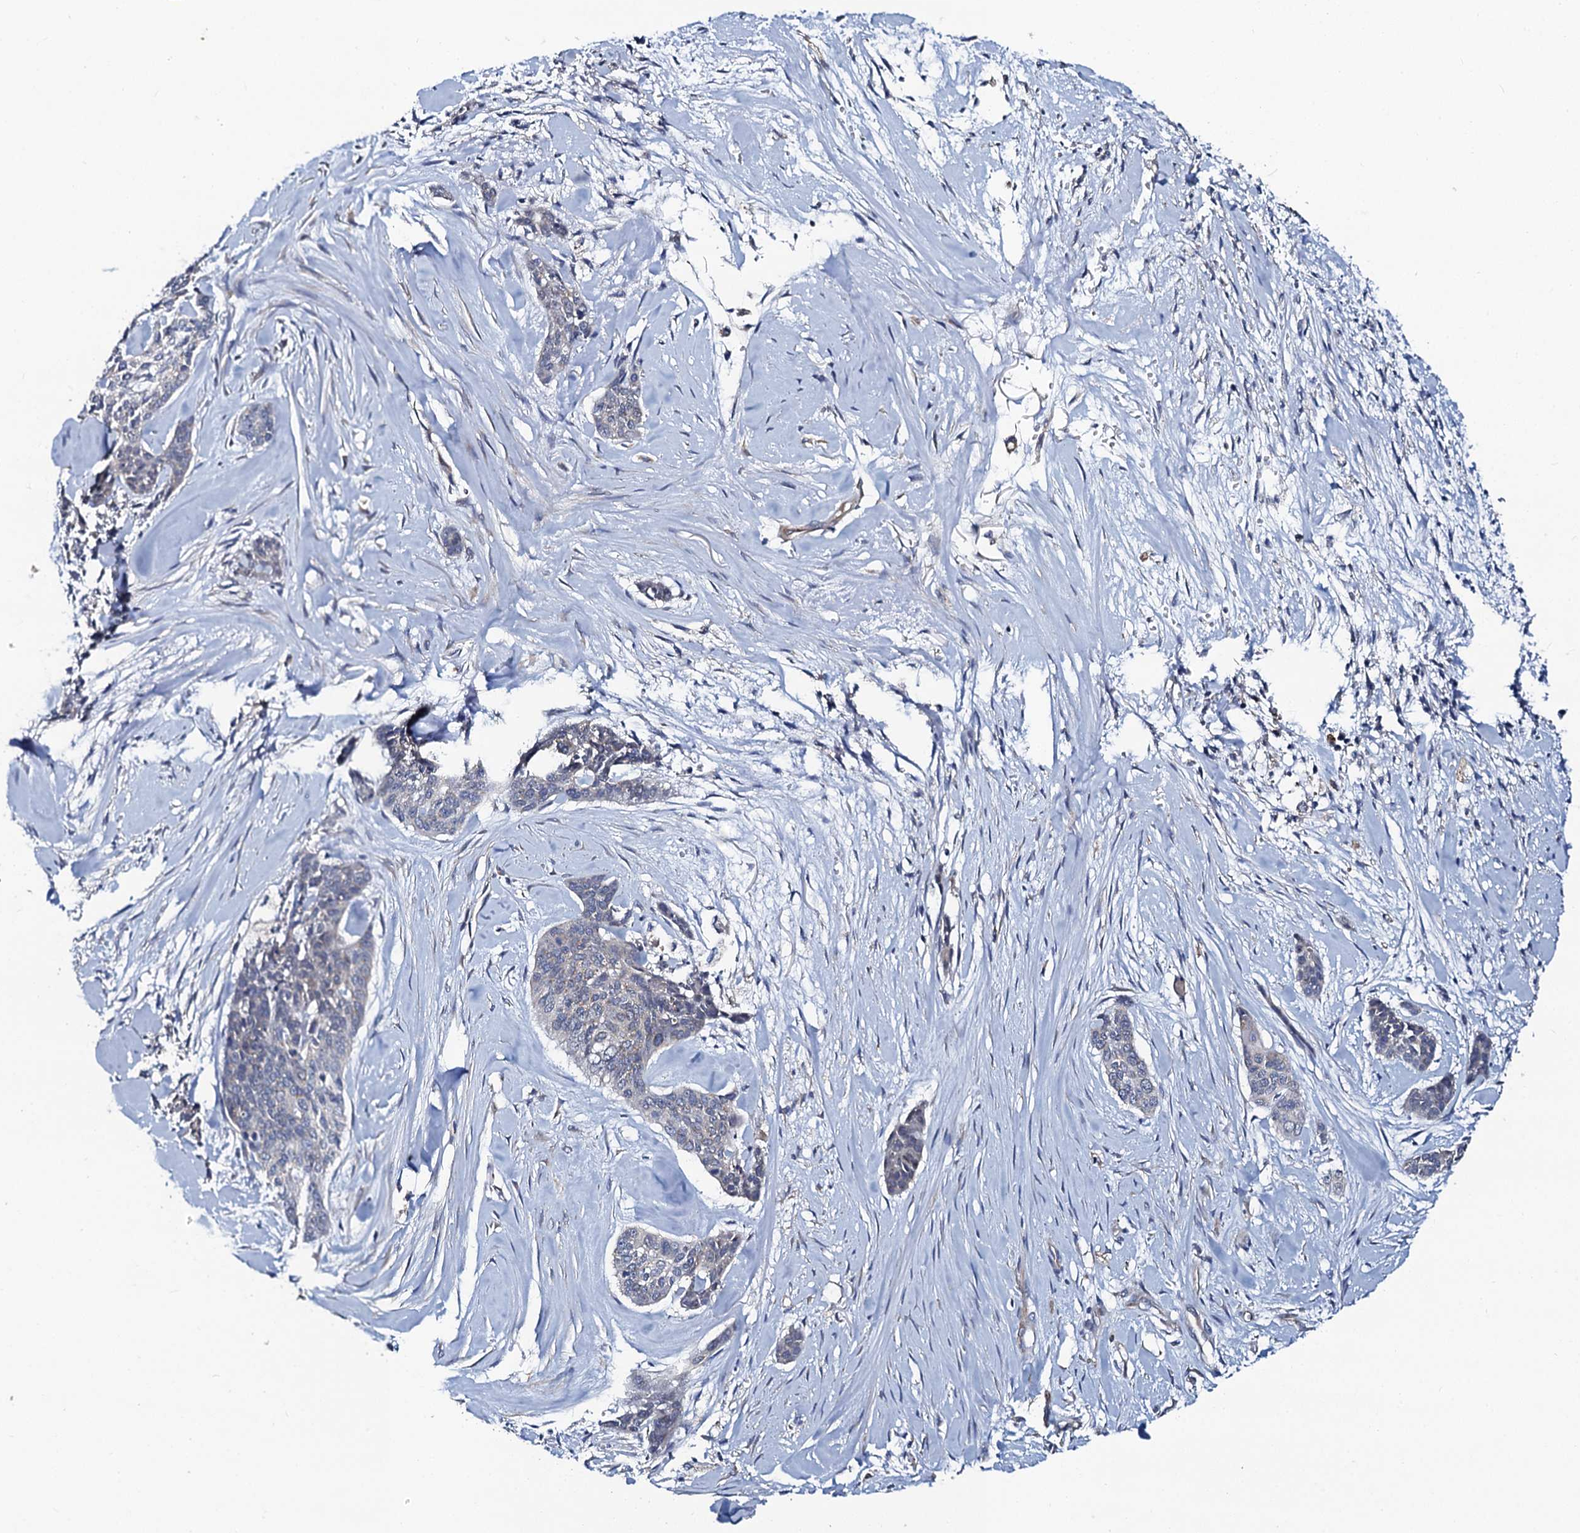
{"staining": {"intensity": "negative", "quantity": "none", "location": "none"}, "tissue": "skin cancer", "cell_type": "Tumor cells", "image_type": "cancer", "snomed": [{"axis": "morphology", "description": "Basal cell carcinoma"}, {"axis": "topography", "description": "Skin"}], "caption": "A histopathology image of human skin basal cell carcinoma is negative for staining in tumor cells.", "gene": "GLCE", "patient": {"sex": "female", "age": 64}}